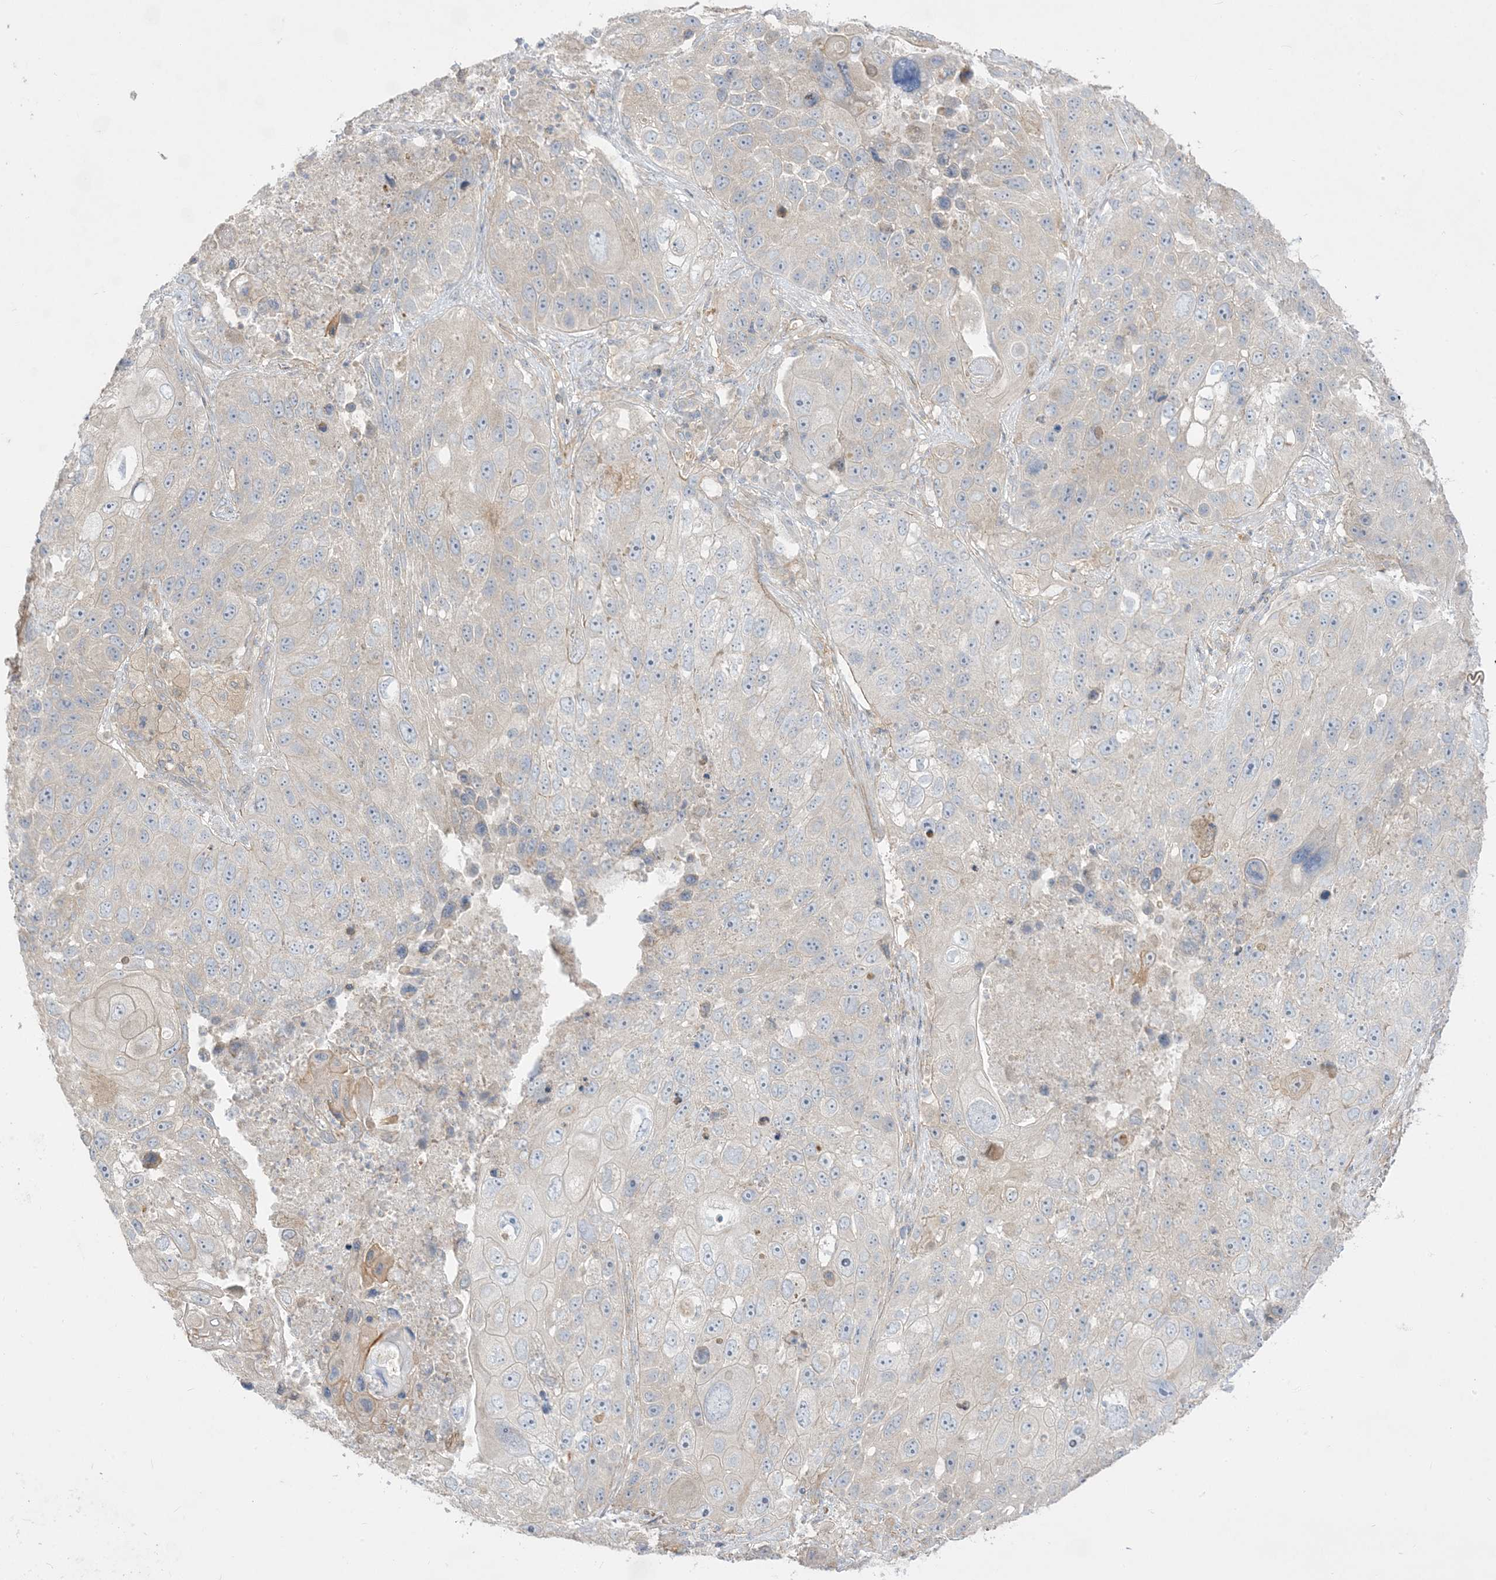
{"staining": {"intensity": "negative", "quantity": "none", "location": "none"}, "tissue": "lung cancer", "cell_type": "Tumor cells", "image_type": "cancer", "snomed": [{"axis": "morphology", "description": "Squamous cell carcinoma, NOS"}, {"axis": "topography", "description": "Lung"}], "caption": "Immunohistochemistry of lung squamous cell carcinoma shows no expression in tumor cells.", "gene": "ARHGEF9", "patient": {"sex": "male", "age": 61}}